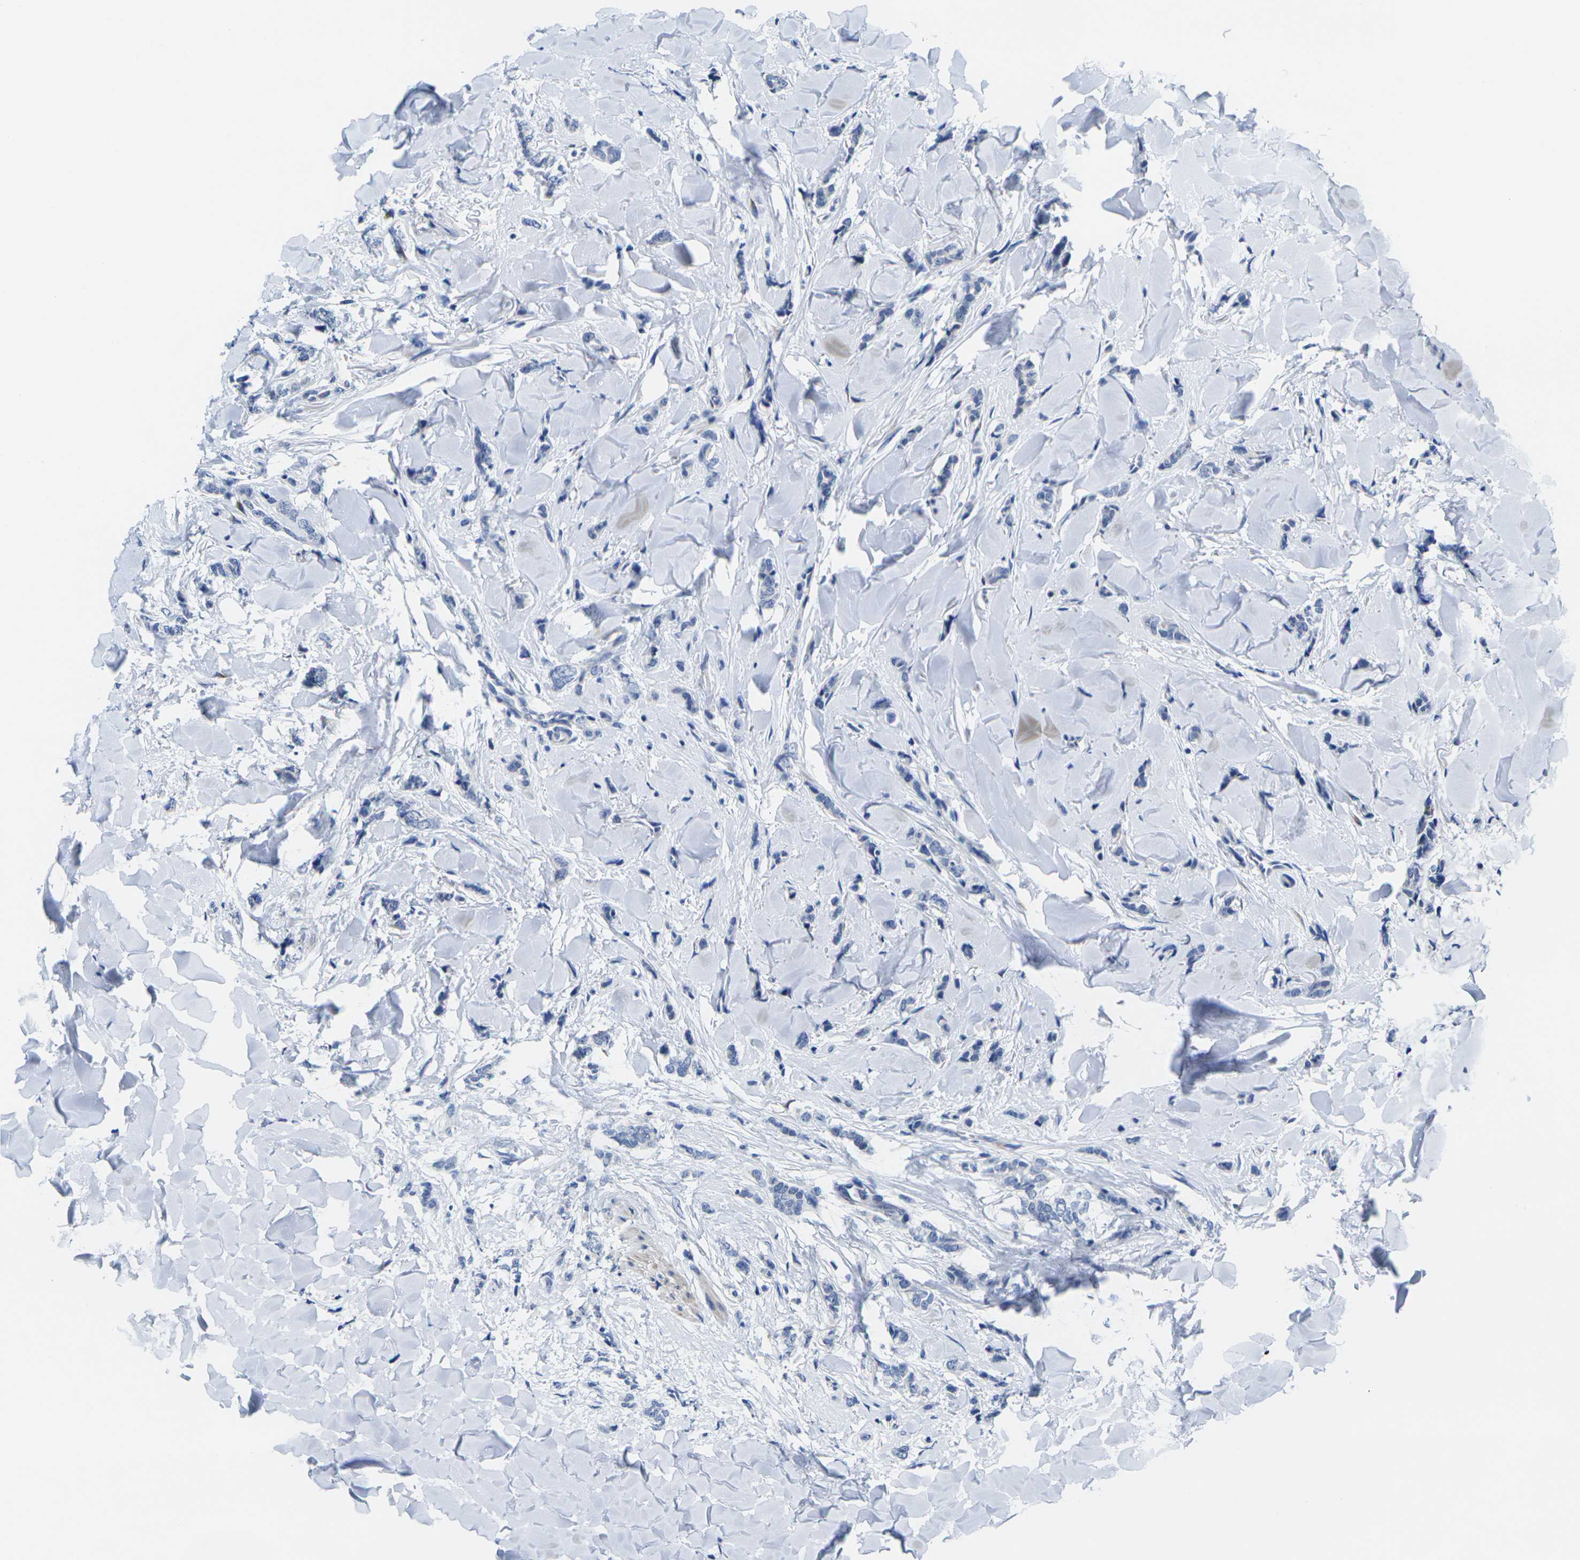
{"staining": {"intensity": "negative", "quantity": "none", "location": "none"}, "tissue": "breast cancer", "cell_type": "Tumor cells", "image_type": "cancer", "snomed": [{"axis": "morphology", "description": "Lobular carcinoma"}, {"axis": "topography", "description": "Skin"}, {"axis": "topography", "description": "Breast"}], "caption": "Breast cancer was stained to show a protein in brown. There is no significant expression in tumor cells.", "gene": "CRK", "patient": {"sex": "female", "age": 46}}